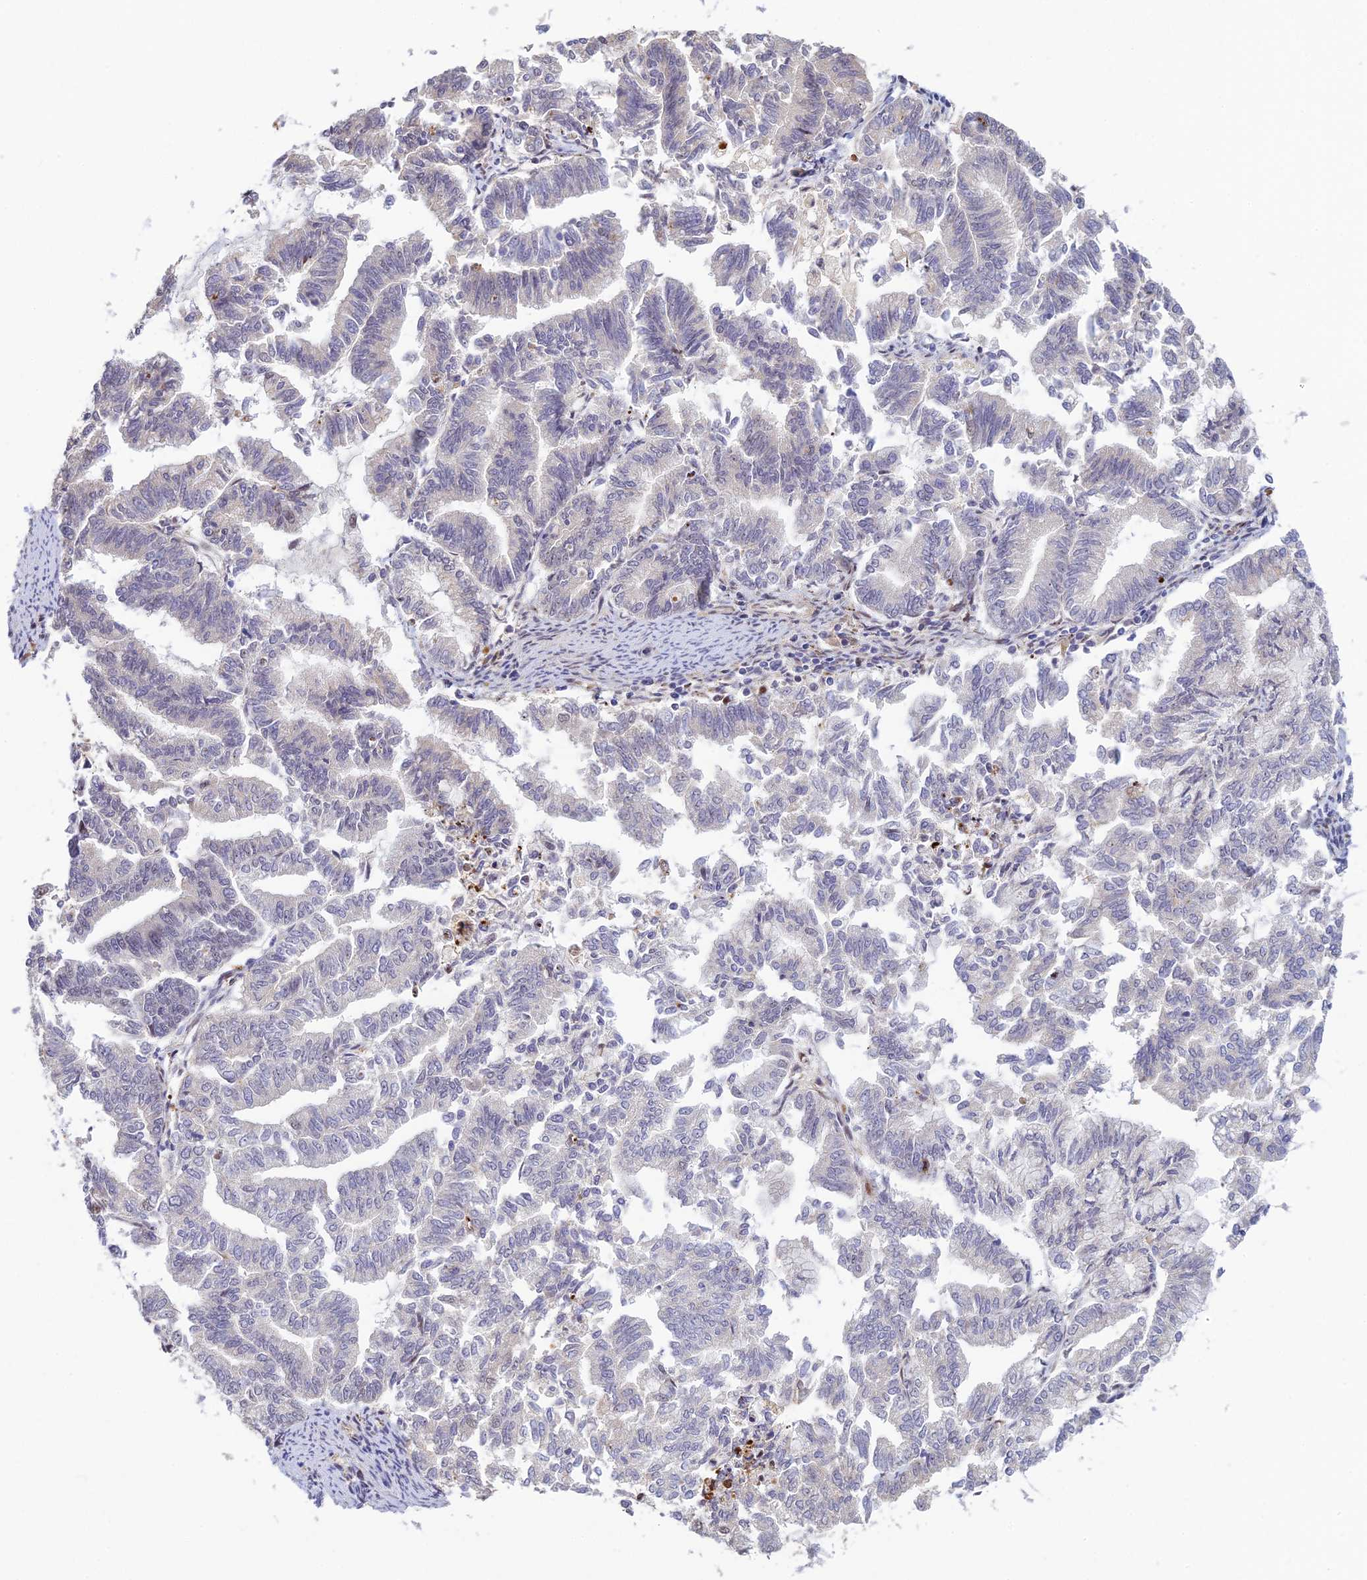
{"staining": {"intensity": "negative", "quantity": "none", "location": "none"}, "tissue": "endometrial cancer", "cell_type": "Tumor cells", "image_type": "cancer", "snomed": [{"axis": "morphology", "description": "Adenocarcinoma, NOS"}, {"axis": "topography", "description": "Endometrium"}], "caption": "Endometrial cancer was stained to show a protein in brown. There is no significant positivity in tumor cells.", "gene": "UFSP2", "patient": {"sex": "female", "age": 79}}